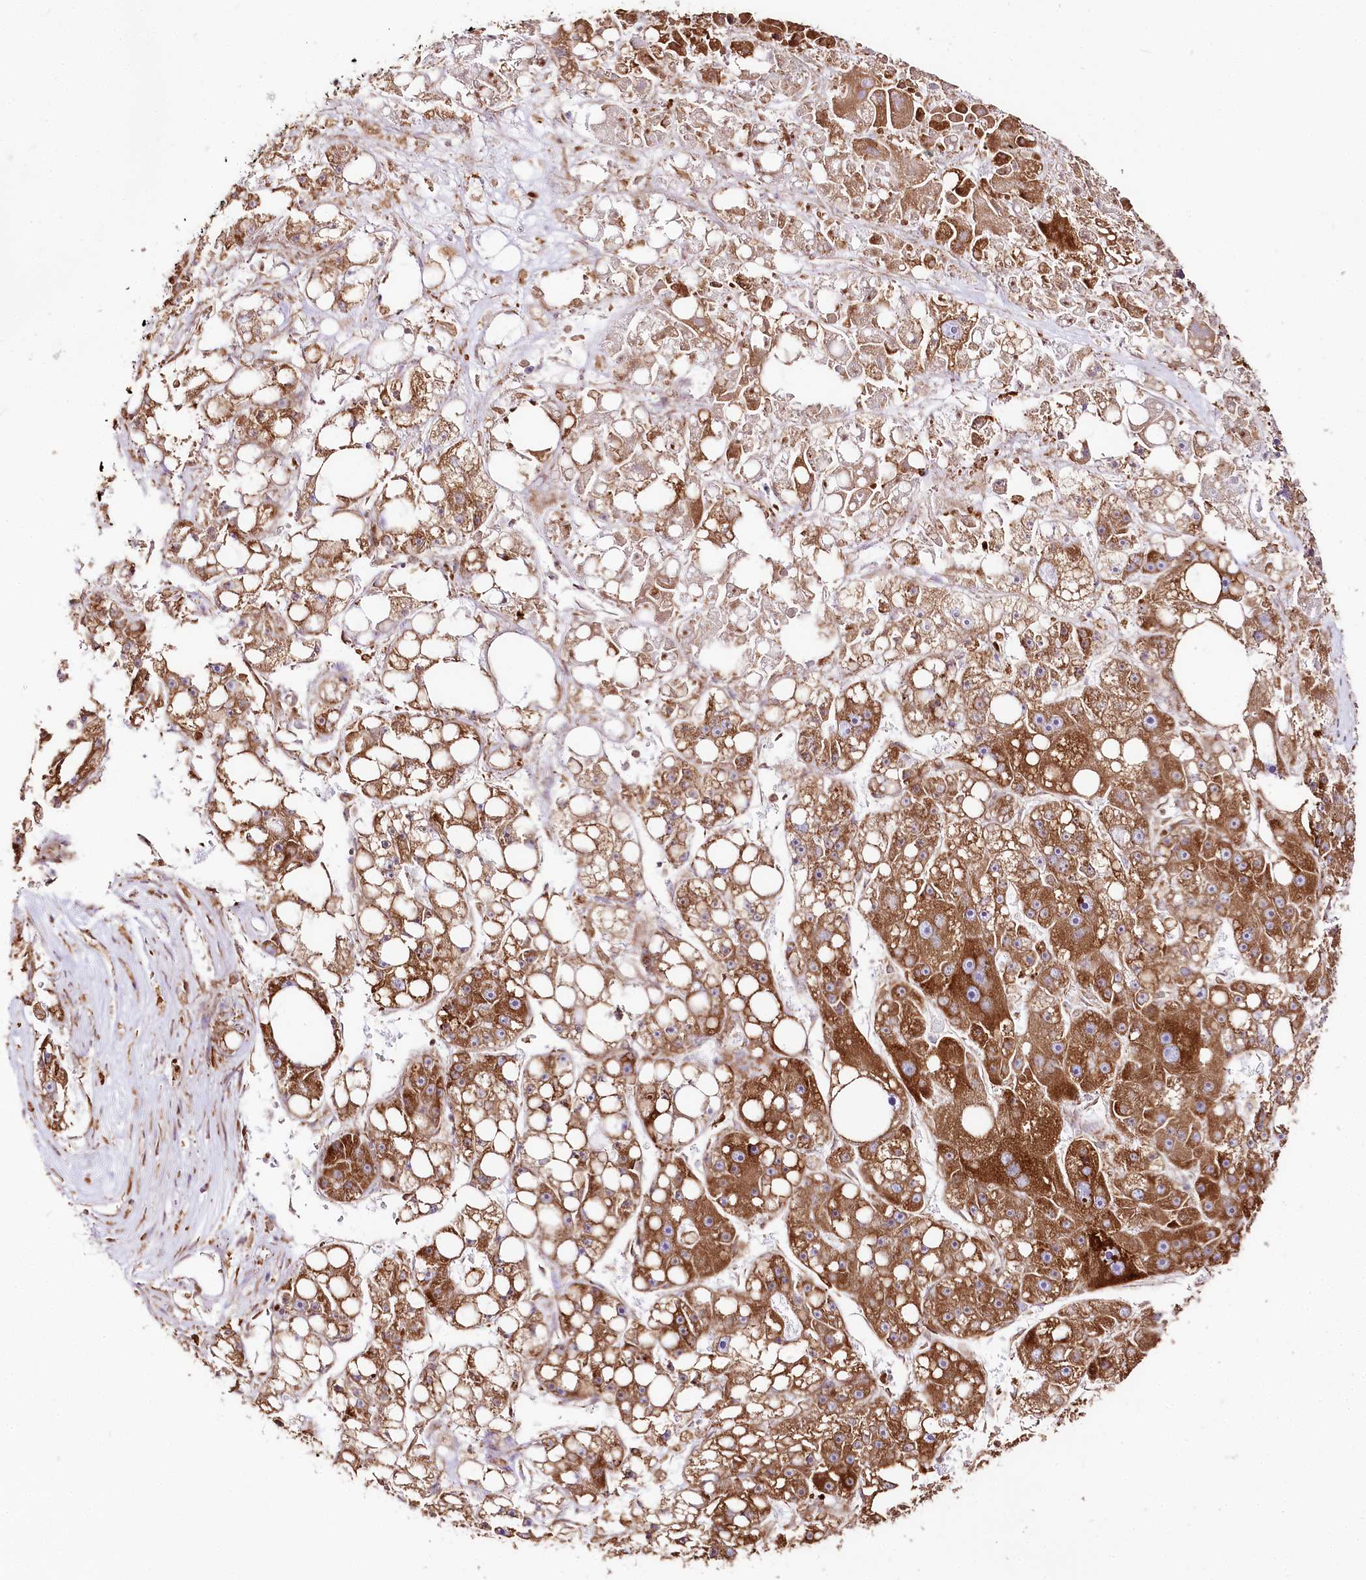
{"staining": {"intensity": "strong", "quantity": ">75%", "location": "cytoplasmic/membranous"}, "tissue": "liver cancer", "cell_type": "Tumor cells", "image_type": "cancer", "snomed": [{"axis": "morphology", "description": "Carcinoma, Hepatocellular, NOS"}, {"axis": "topography", "description": "Liver"}], "caption": "Brown immunohistochemical staining in liver cancer exhibits strong cytoplasmic/membranous positivity in approximately >75% of tumor cells.", "gene": "CNPY2", "patient": {"sex": "female", "age": 61}}